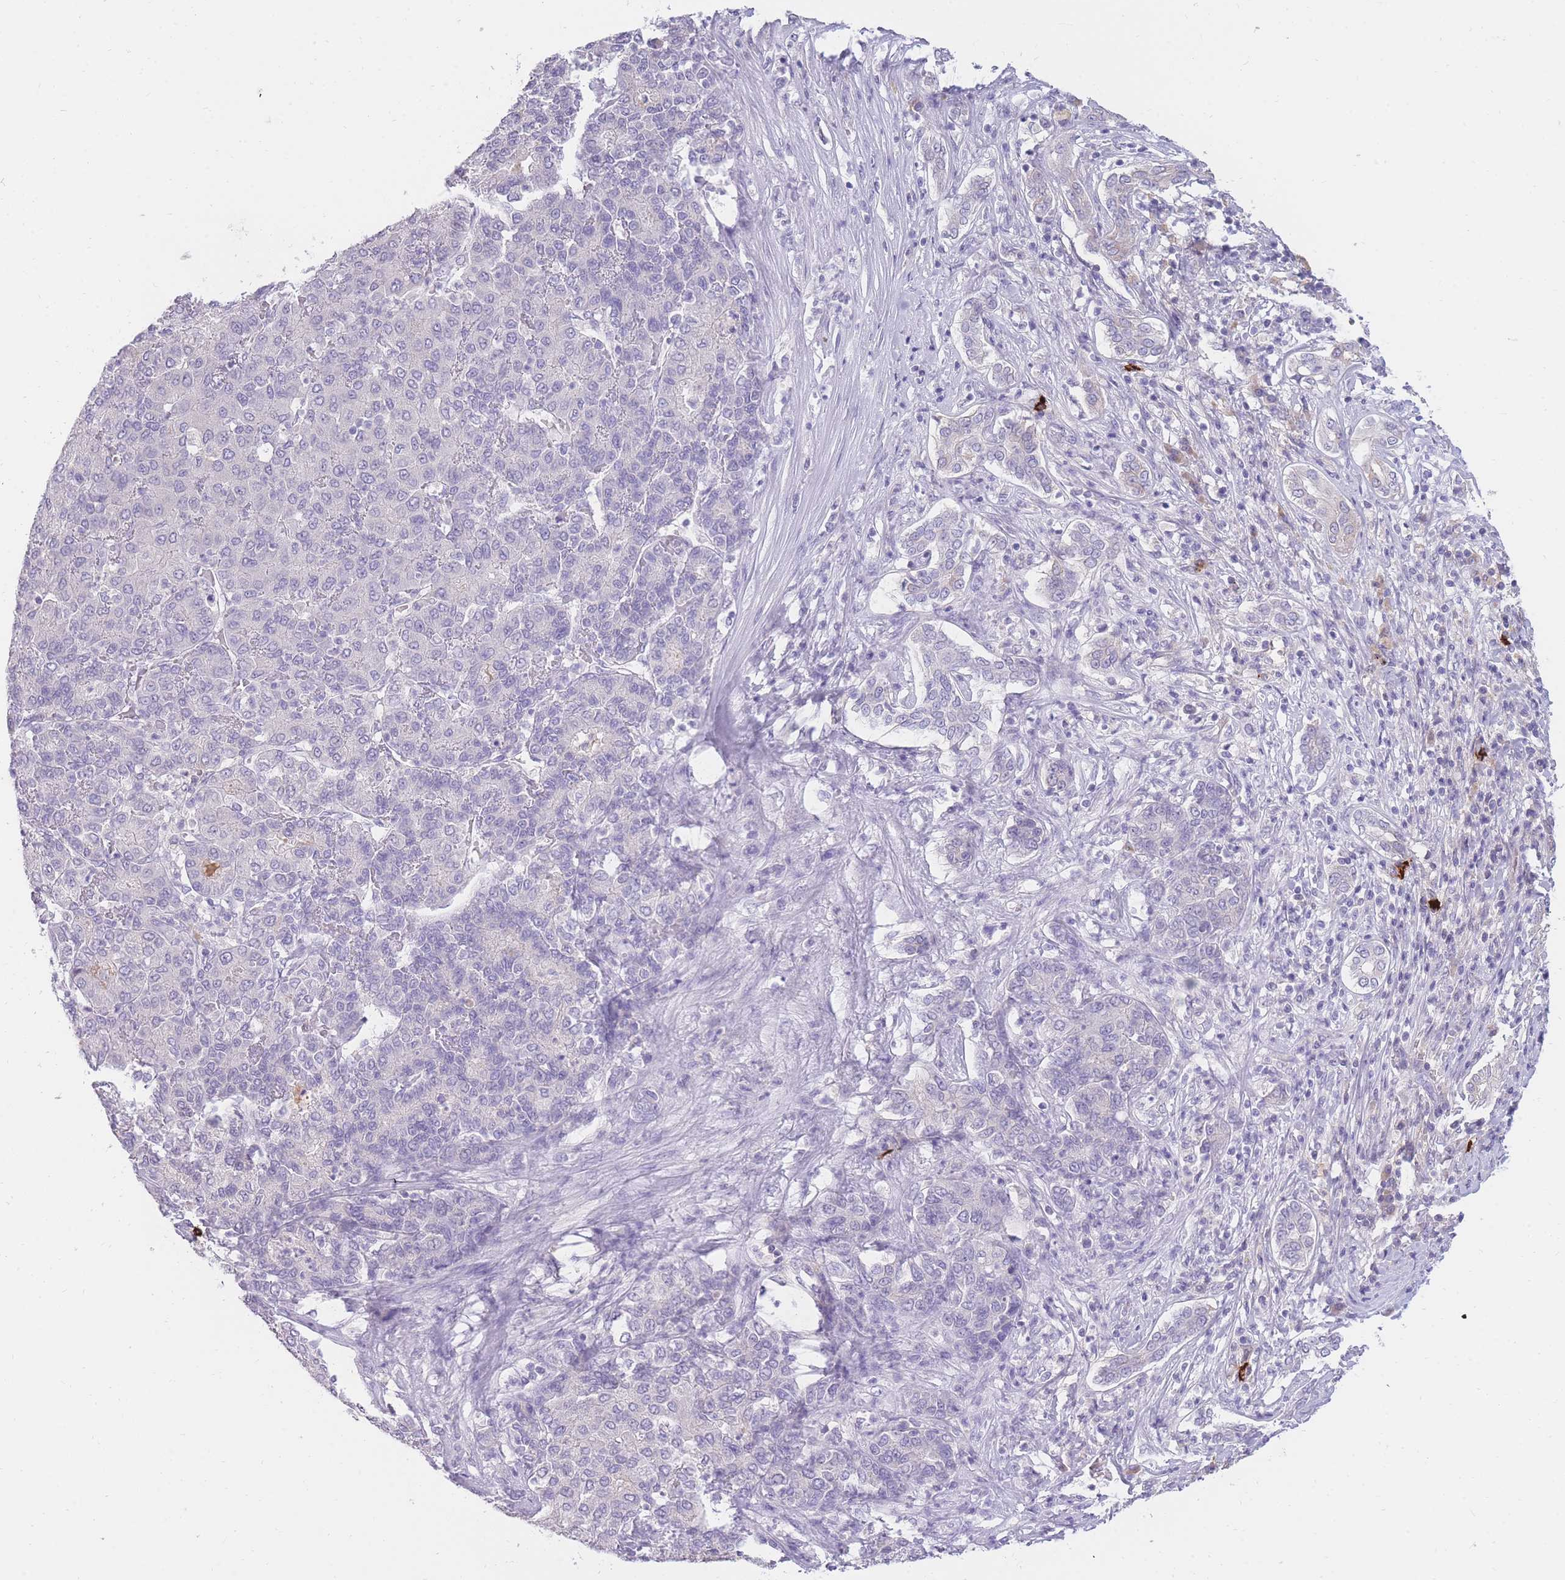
{"staining": {"intensity": "negative", "quantity": "none", "location": "none"}, "tissue": "liver cancer", "cell_type": "Tumor cells", "image_type": "cancer", "snomed": [{"axis": "morphology", "description": "Carcinoma, Hepatocellular, NOS"}, {"axis": "topography", "description": "Liver"}], "caption": "DAB immunohistochemical staining of liver cancer (hepatocellular carcinoma) reveals no significant expression in tumor cells.", "gene": "TPSD1", "patient": {"sex": "male", "age": 65}}